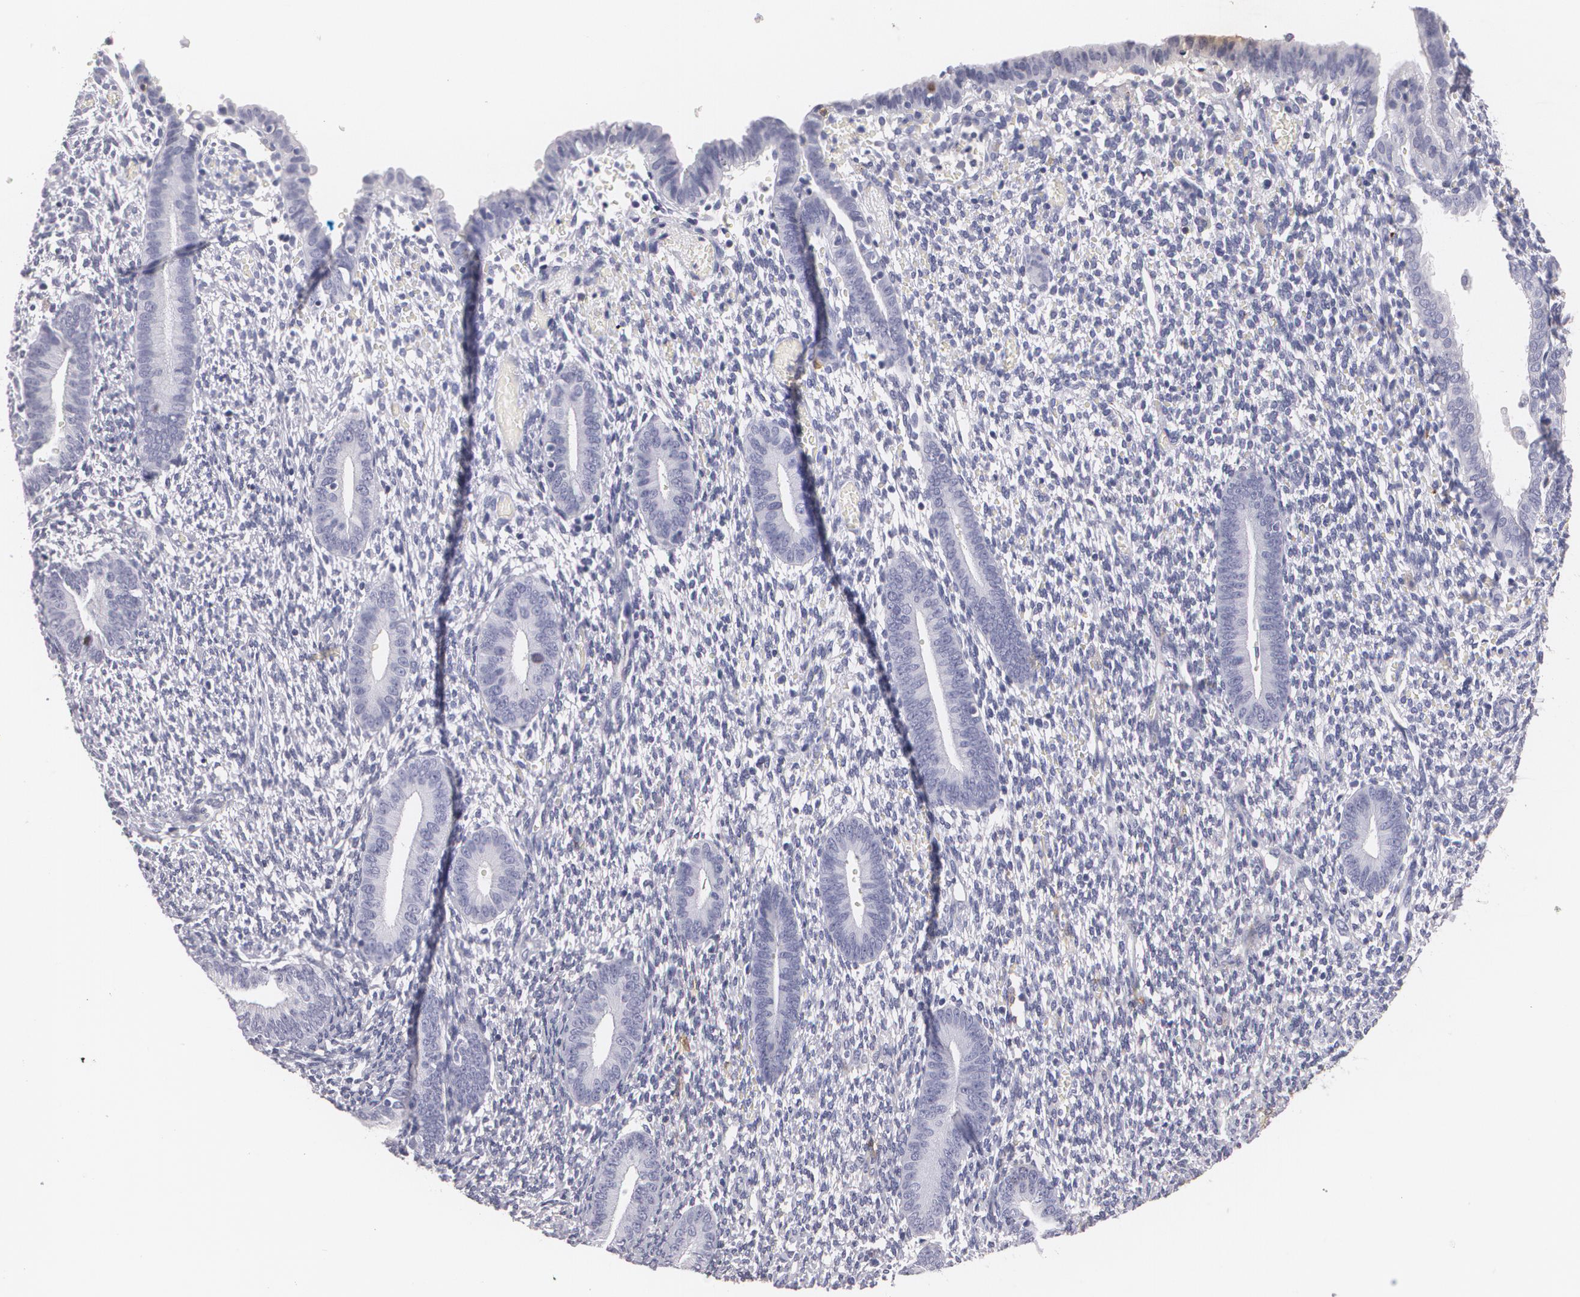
{"staining": {"intensity": "negative", "quantity": "none", "location": "none"}, "tissue": "endometrium", "cell_type": "Cells in endometrial stroma", "image_type": "normal", "snomed": [{"axis": "morphology", "description": "Normal tissue, NOS"}, {"axis": "topography", "description": "Smooth muscle"}, {"axis": "topography", "description": "Endometrium"}], "caption": "IHC of normal endometrium displays no staining in cells in endometrial stroma.", "gene": "NGFR", "patient": {"sex": "female", "age": 57}}